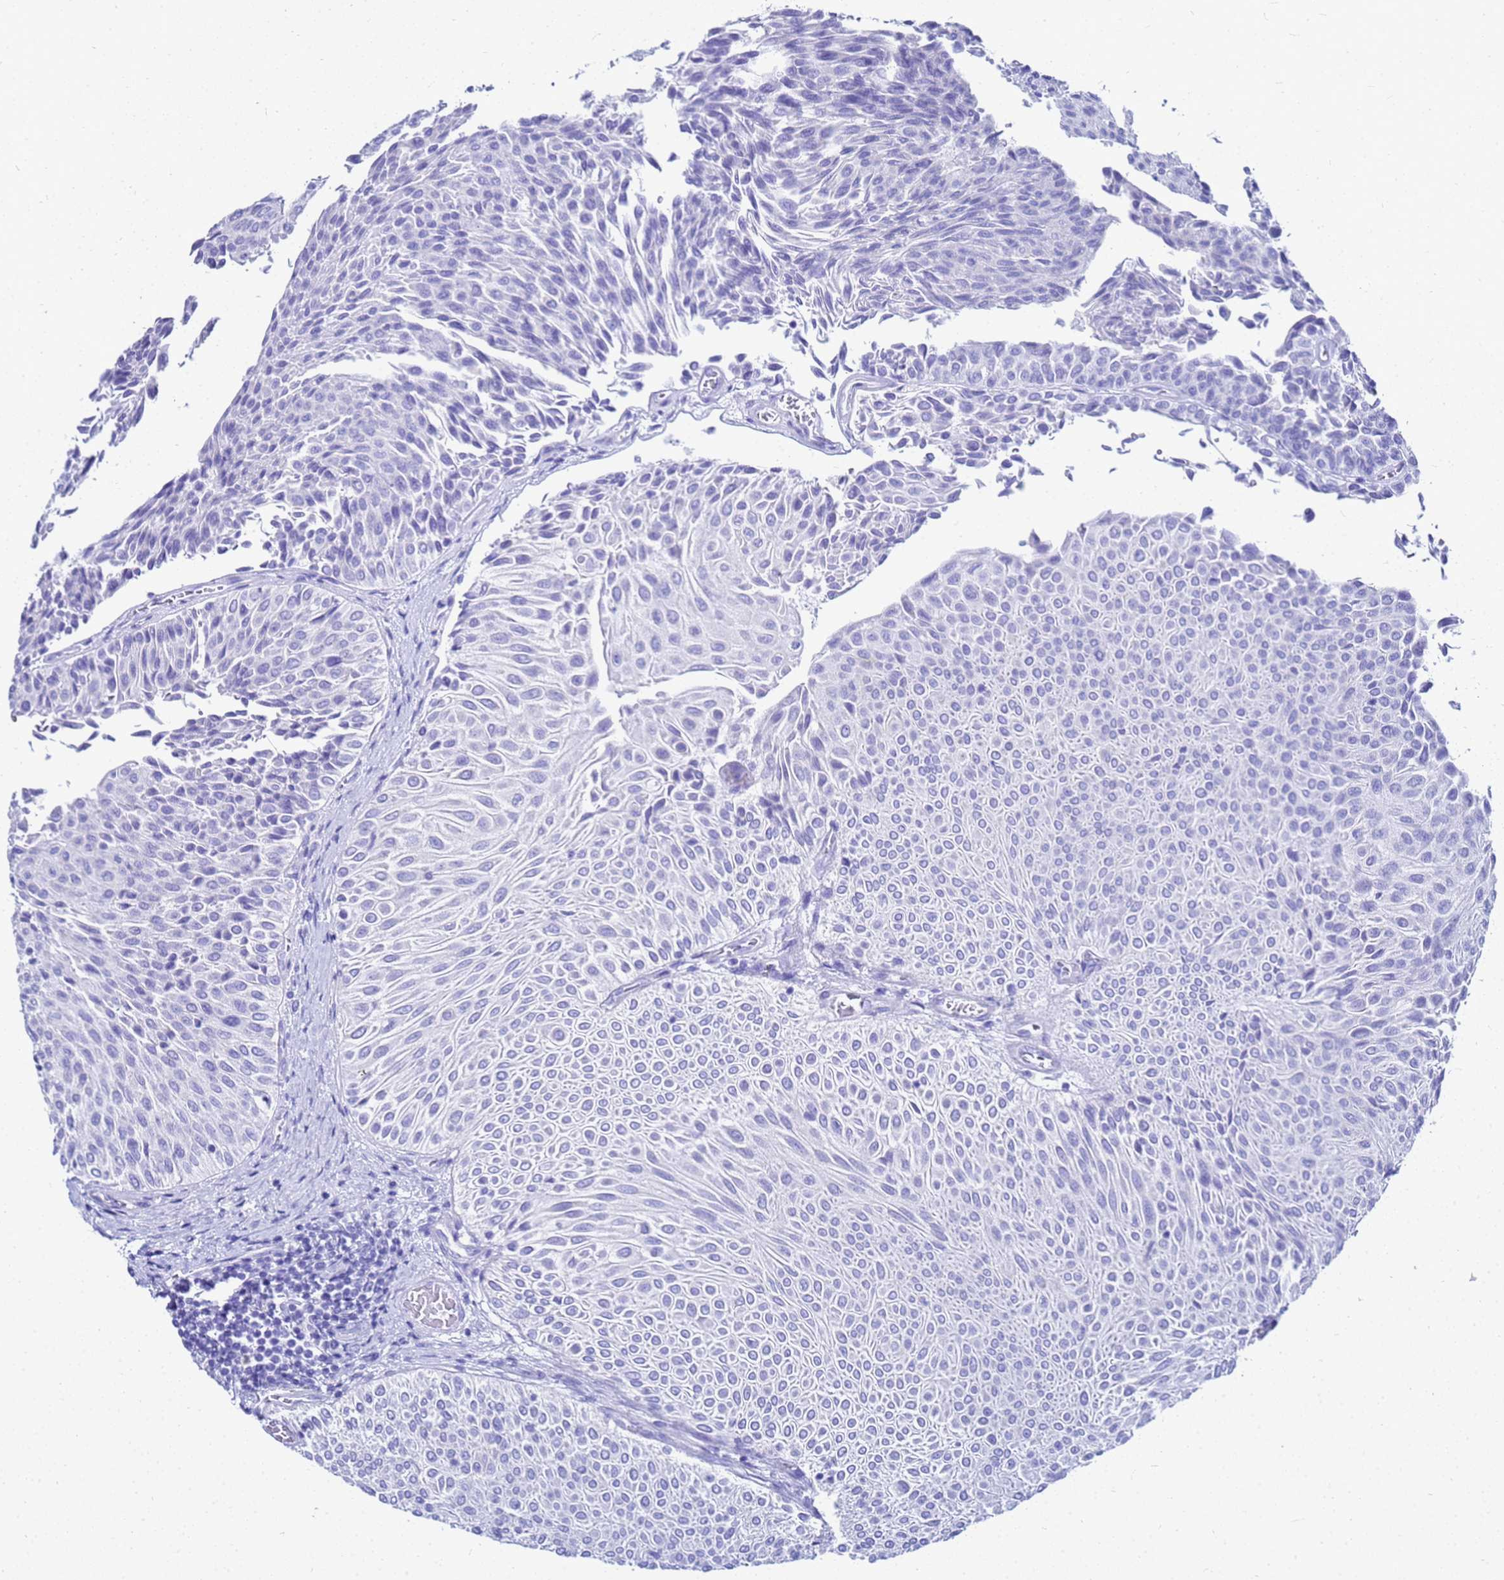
{"staining": {"intensity": "negative", "quantity": "none", "location": "none"}, "tissue": "urothelial cancer", "cell_type": "Tumor cells", "image_type": "cancer", "snomed": [{"axis": "morphology", "description": "Urothelial carcinoma, Low grade"}, {"axis": "topography", "description": "Urinary bladder"}], "caption": "There is no significant staining in tumor cells of urothelial cancer. (Brightfield microscopy of DAB immunohistochemistry (IHC) at high magnification).", "gene": "CKB", "patient": {"sex": "male", "age": 78}}